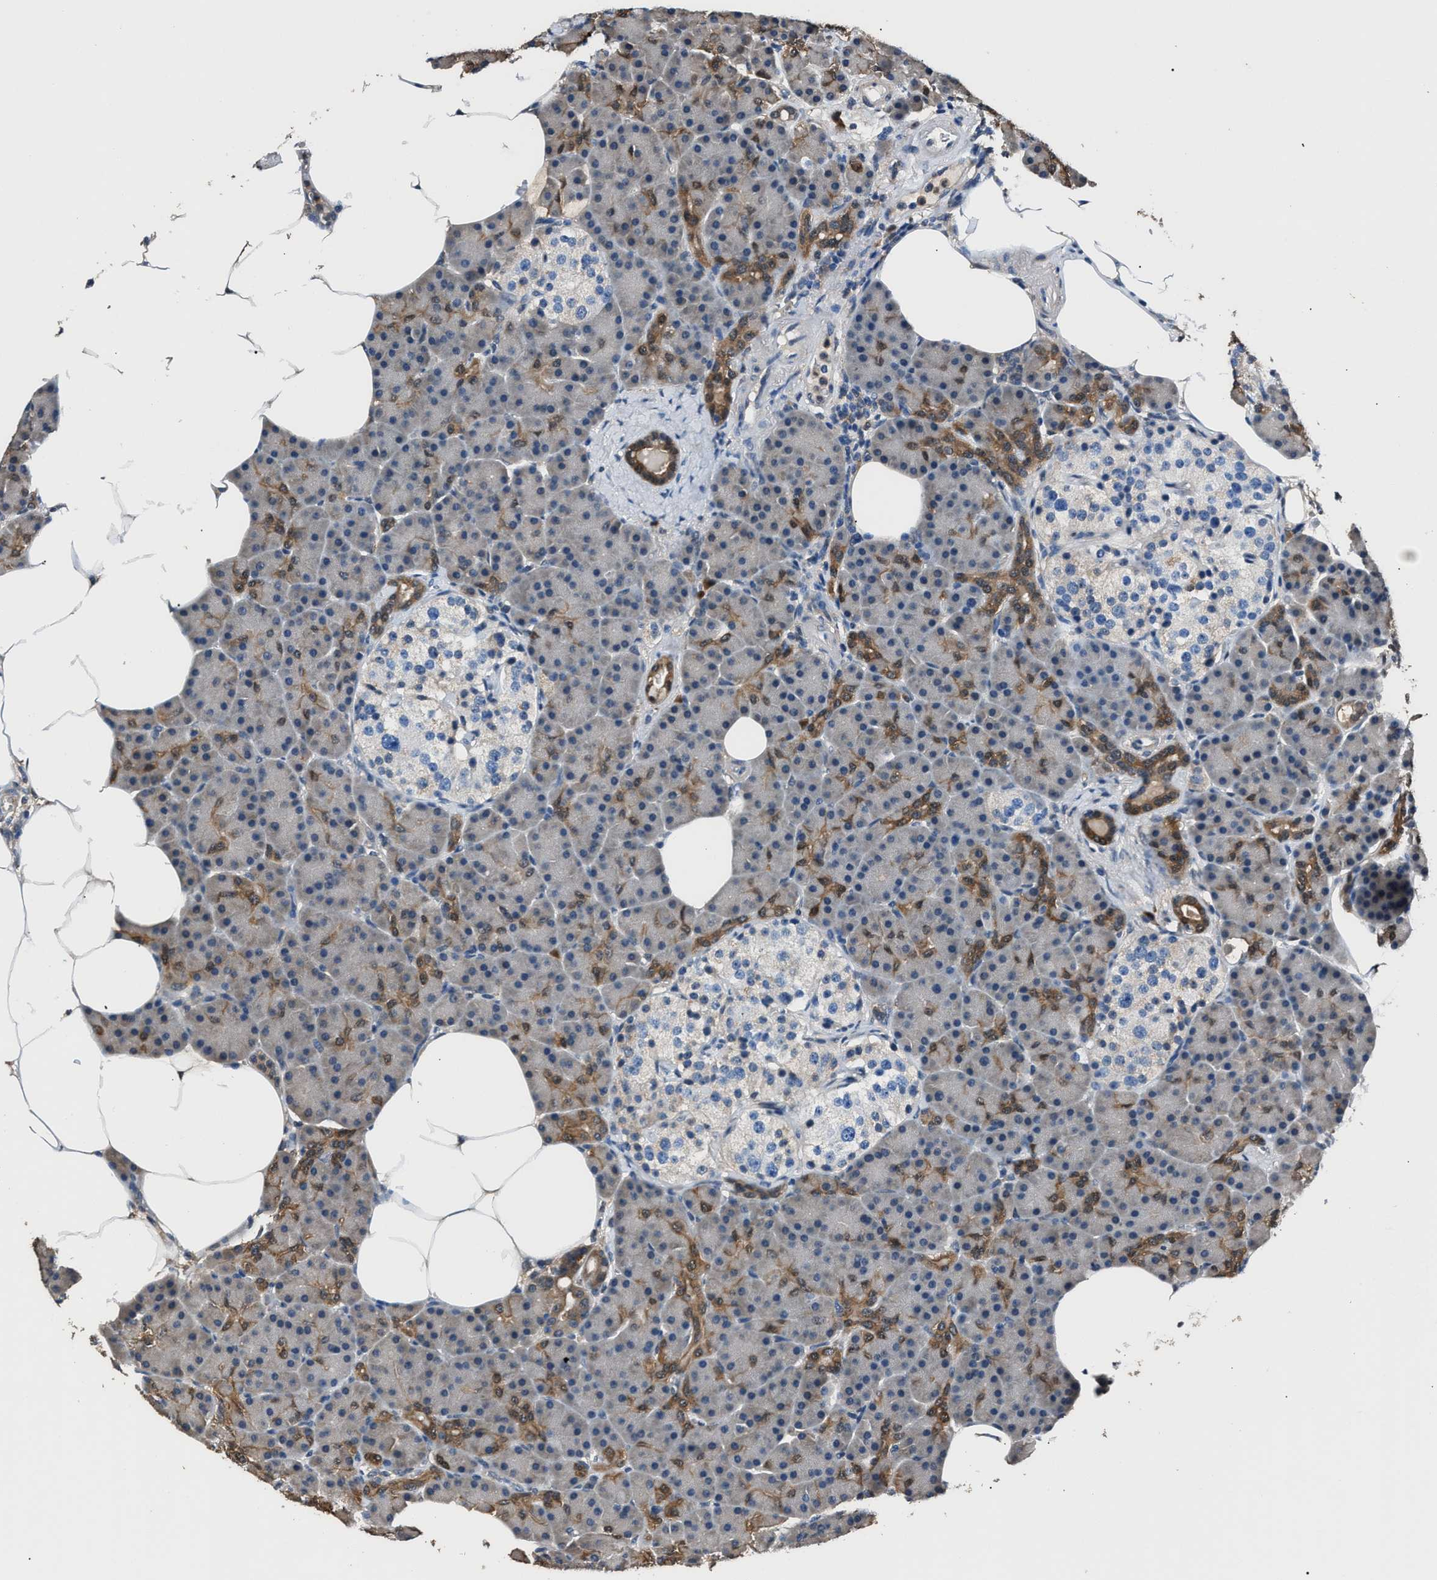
{"staining": {"intensity": "moderate", "quantity": "25%-75%", "location": "cytoplasmic/membranous"}, "tissue": "pancreas", "cell_type": "Exocrine glandular cells", "image_type": "normal", "snomed": [{"axis": "morphology", "description": "Normal tissue, NOS"}, {"axis": "topography", "description": "Pancreas"}], "caption": "Immunohistochemistry photomicrograph of normal pancreas: human pancreas stained using immunohistochemistry (IHC) shows medium levels of moderate protein expression localized specifically in the cytoplasmic/membranous of exocrine glandular cells, appearing as a cytoplasmic/membranous brown color.", "gene": "GSTP1", "patient": {"sex": "female", "age": 70}}